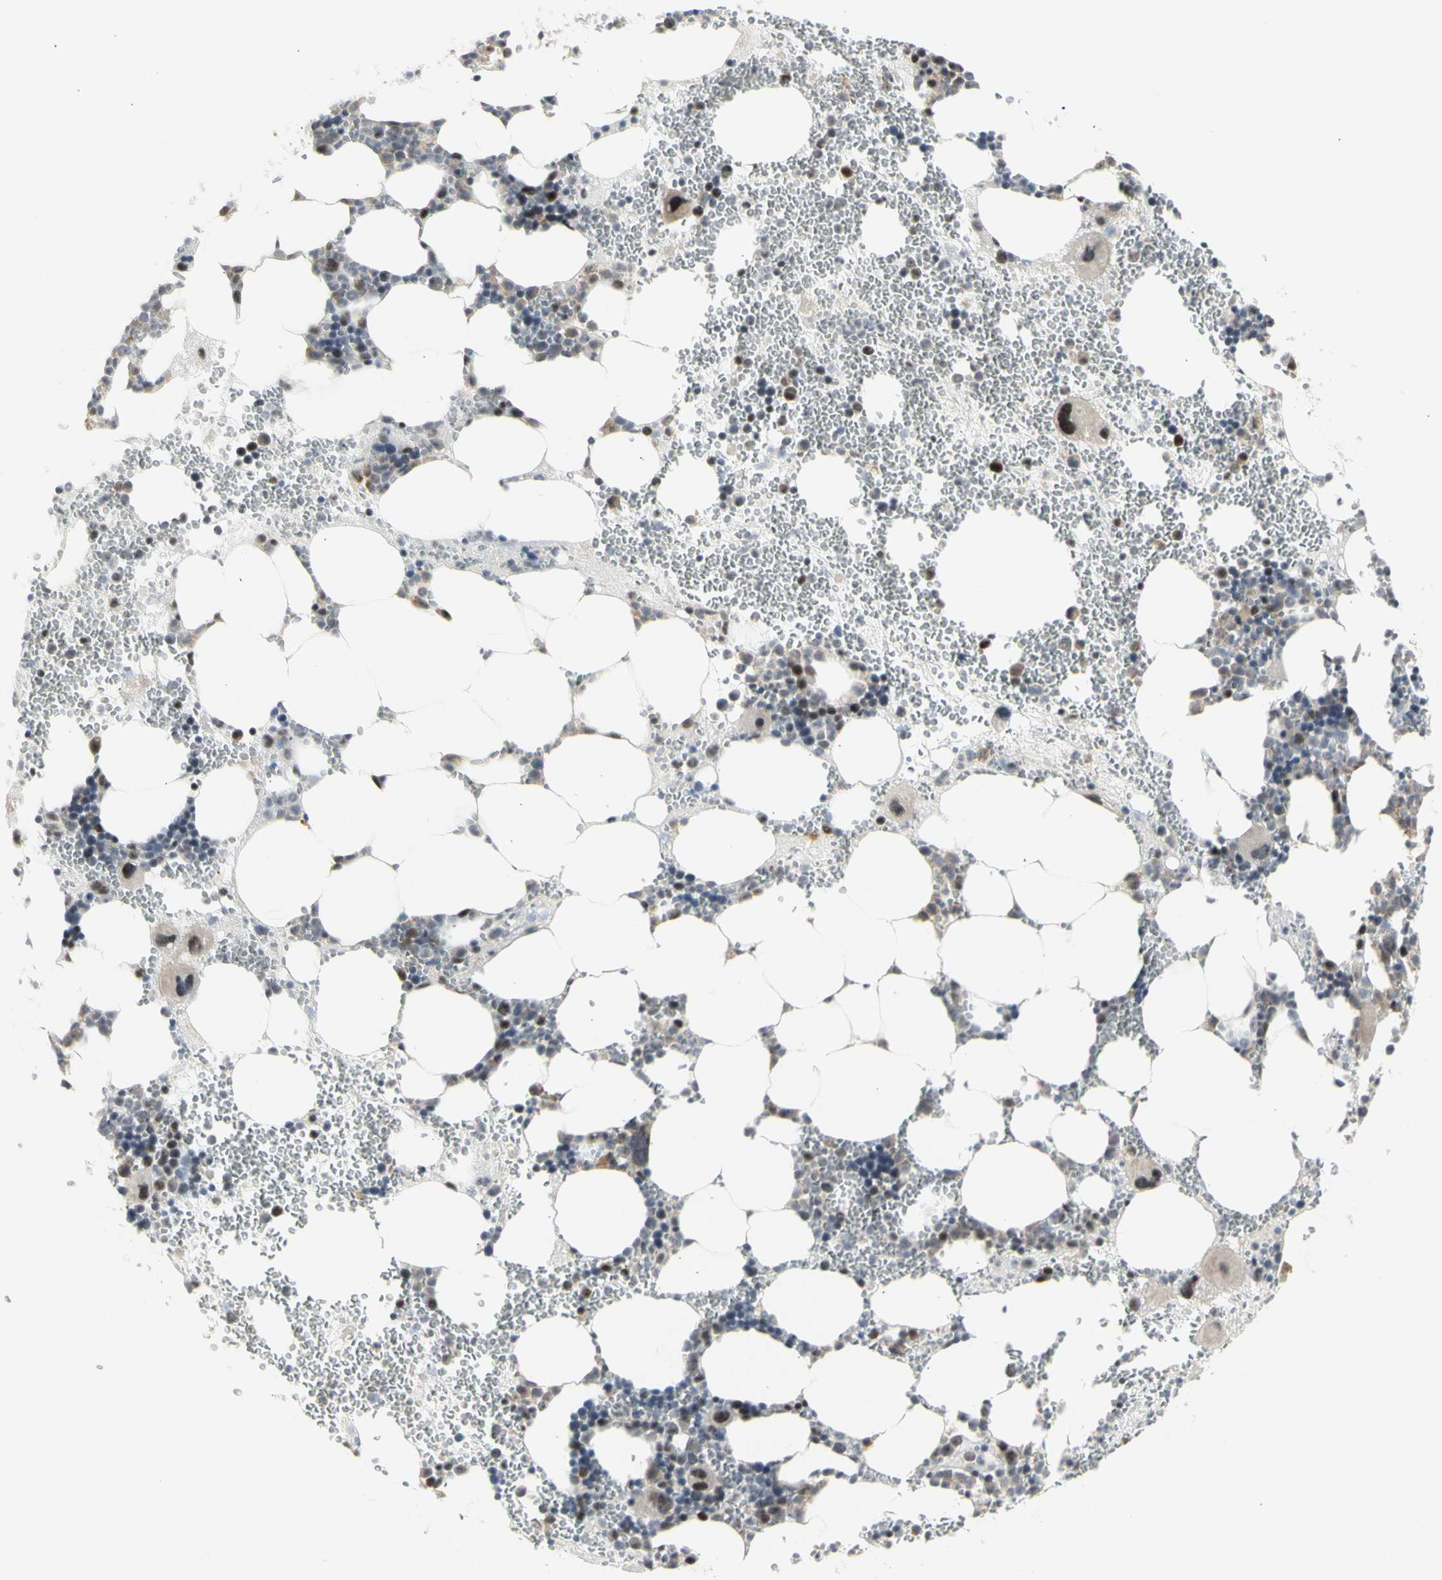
{"staining": {"intensity": "strong", "quantity": "25%-75%", "location": "cytoplasmic/membranous,nuclear"}, "tissue": "bone marrow", "cell_type": "Hematopoietic cells", "image_type": "normal", "snomed": [{"axis": "morphology", "description": "Normal tissue, NOS"}, {"axis": "morphology", "description": "Inflammation, NOS"}, {"axis": "topography", "description": "Bone marrow"}], "caption": "Hematopoietic cells display strong cytoplasmic/membranous,nuclear positivity in approximately 25%-75% of cells in normal bone marrow. (IHC, brightfield microscopy, high magnification).", "gene": "DHRS7B", "patient": {"sex": "female", "age": 76}}